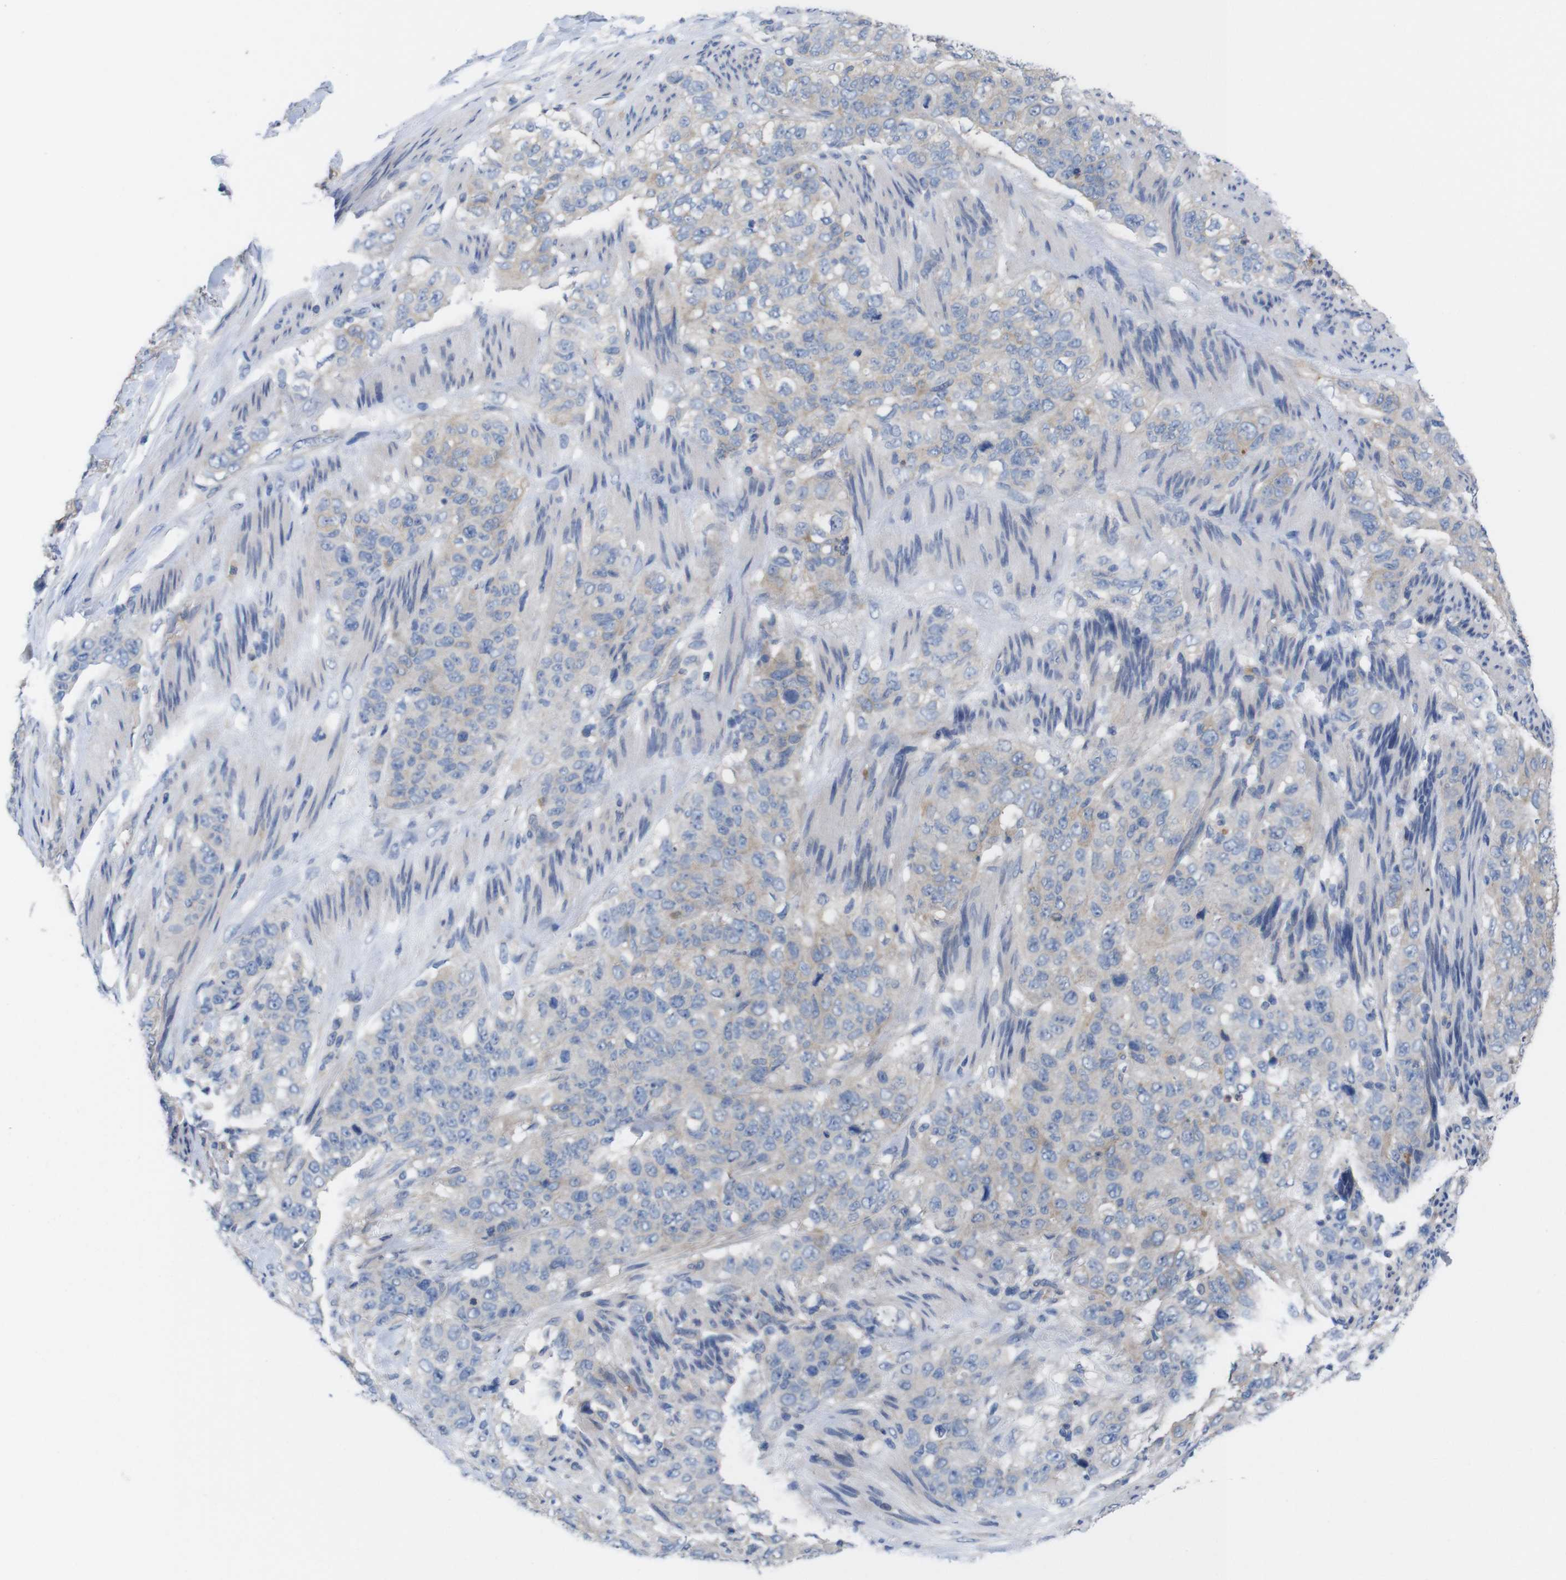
{"staining": {"intensity": "weak", "quantity": "<25%", "location": "cytoplasmic/membranous"}, "tissue": "stomach cancer", "cell_type": "Tumor cells", "image_type": "cancer", "snomed": [{"axis": "morphology", "description": "Adenocarcinoma, NOS"}, {"axis": "topography", "description": "Stomach"}], "caption": "Immunohistochemistry (IHC) photomicrograph of human adenocarcinoma (stomach) stained for a protein (brown), which shows no expression in tumor cells. (DAB IHC, high magnification).", "gene": "USH1C", "patient": {"sex": "male", "age": 48}}